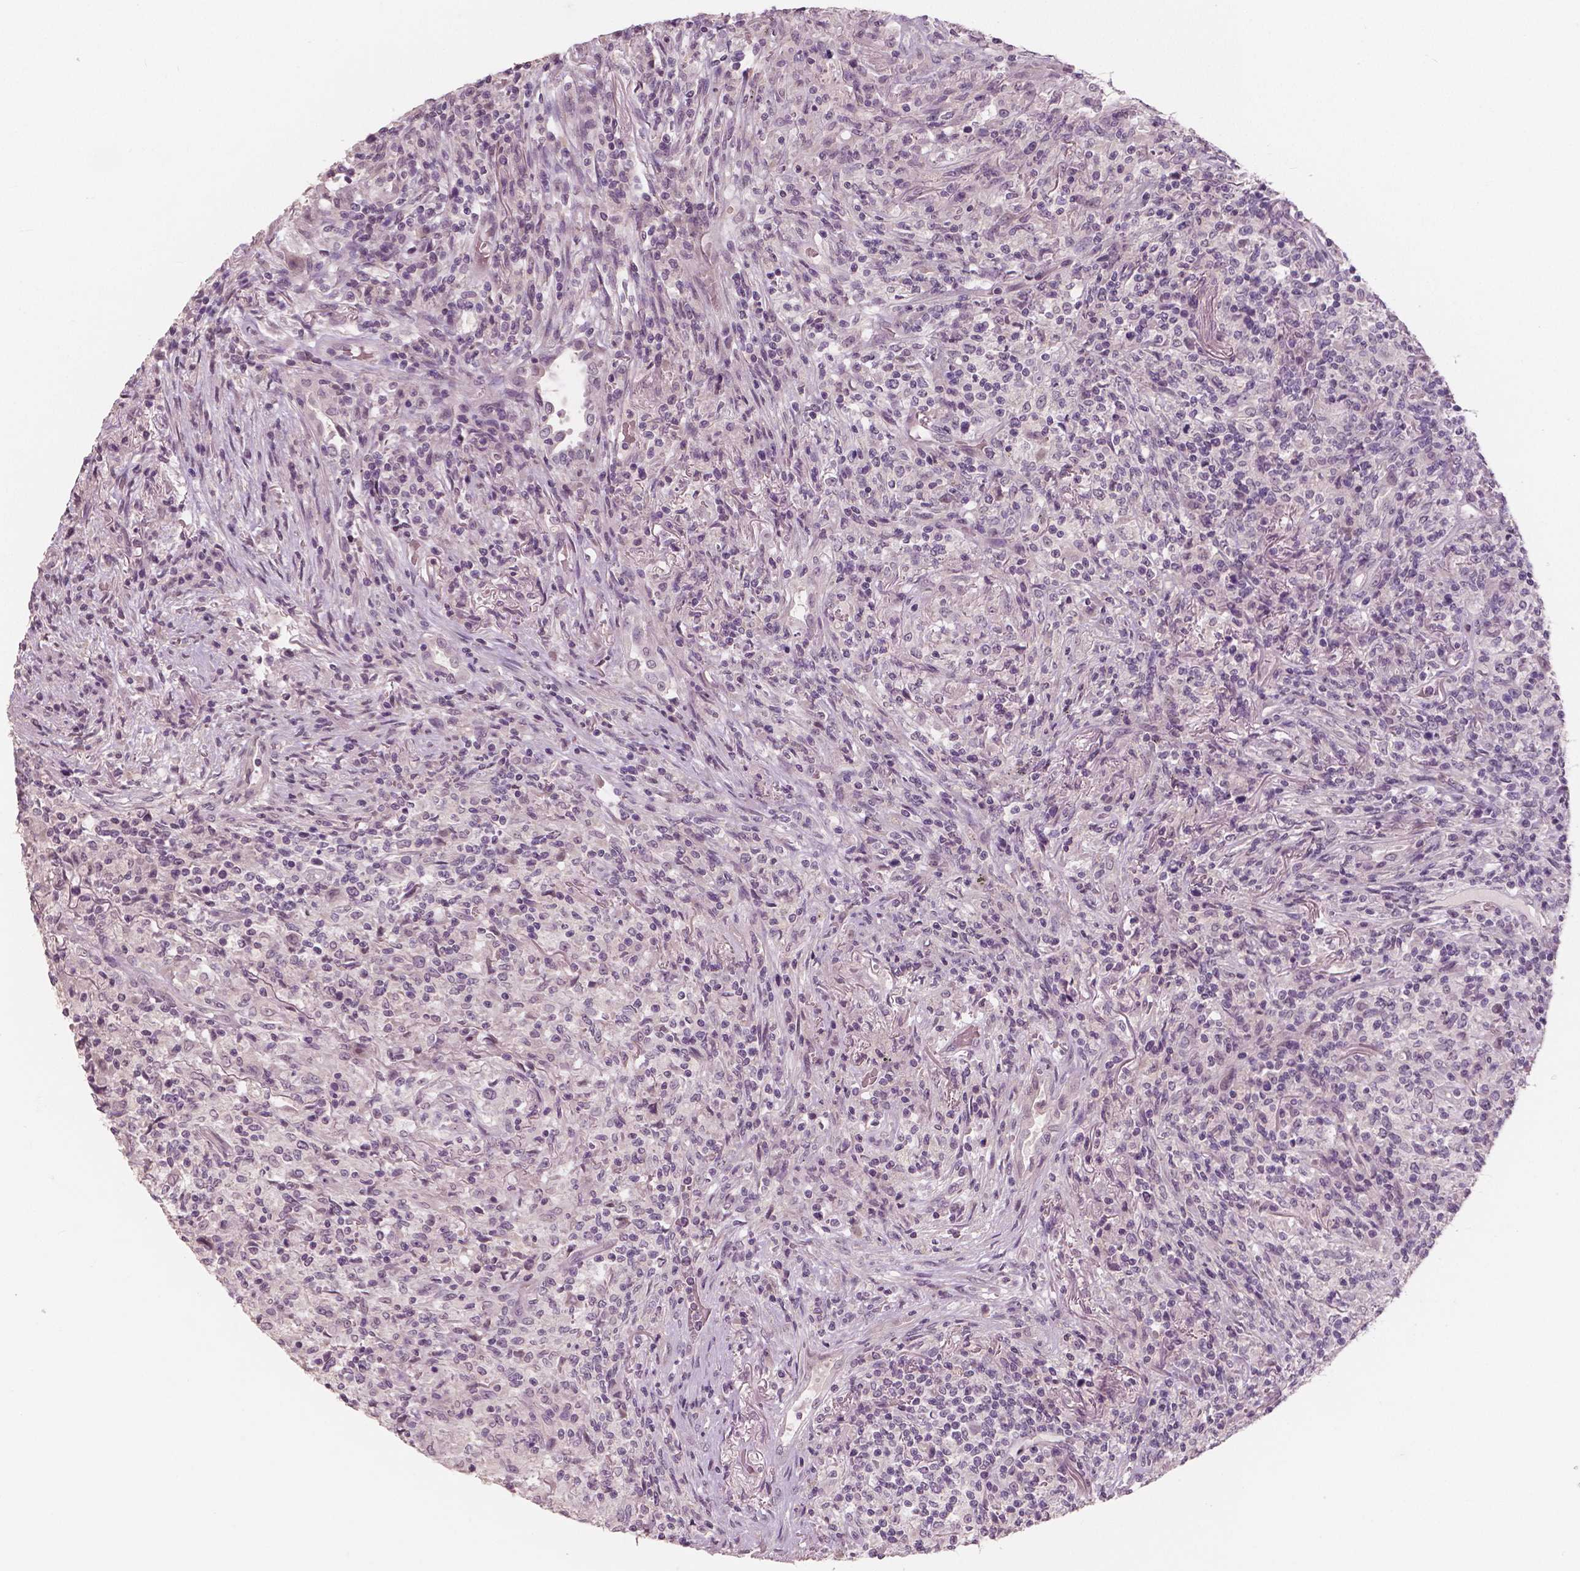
{"staining": {"intensity": "negative", "quantity": "none", "location": "none"}, "tissue": "lymphoma", "cell_type": "Tumor cells", "image_type": "cancer", "snomed": [{"axis": "morphology", "description": "Malignant lymphoma, non-Hodgkin's type, High grade"}, {"axis": "topography", "description": "Lung"}], "caption": "An image of human lymphoma is negative for staining in tumor cells. The staining was performed using DAB (3,3'-diaminobenzidine) to visualize the protein expression in brown, while the nuclei were stained in blue with hematoxylin (Magnification: 20x).", "gene": "RNASE7", "patient": {"sex": "male", "age": 79}}